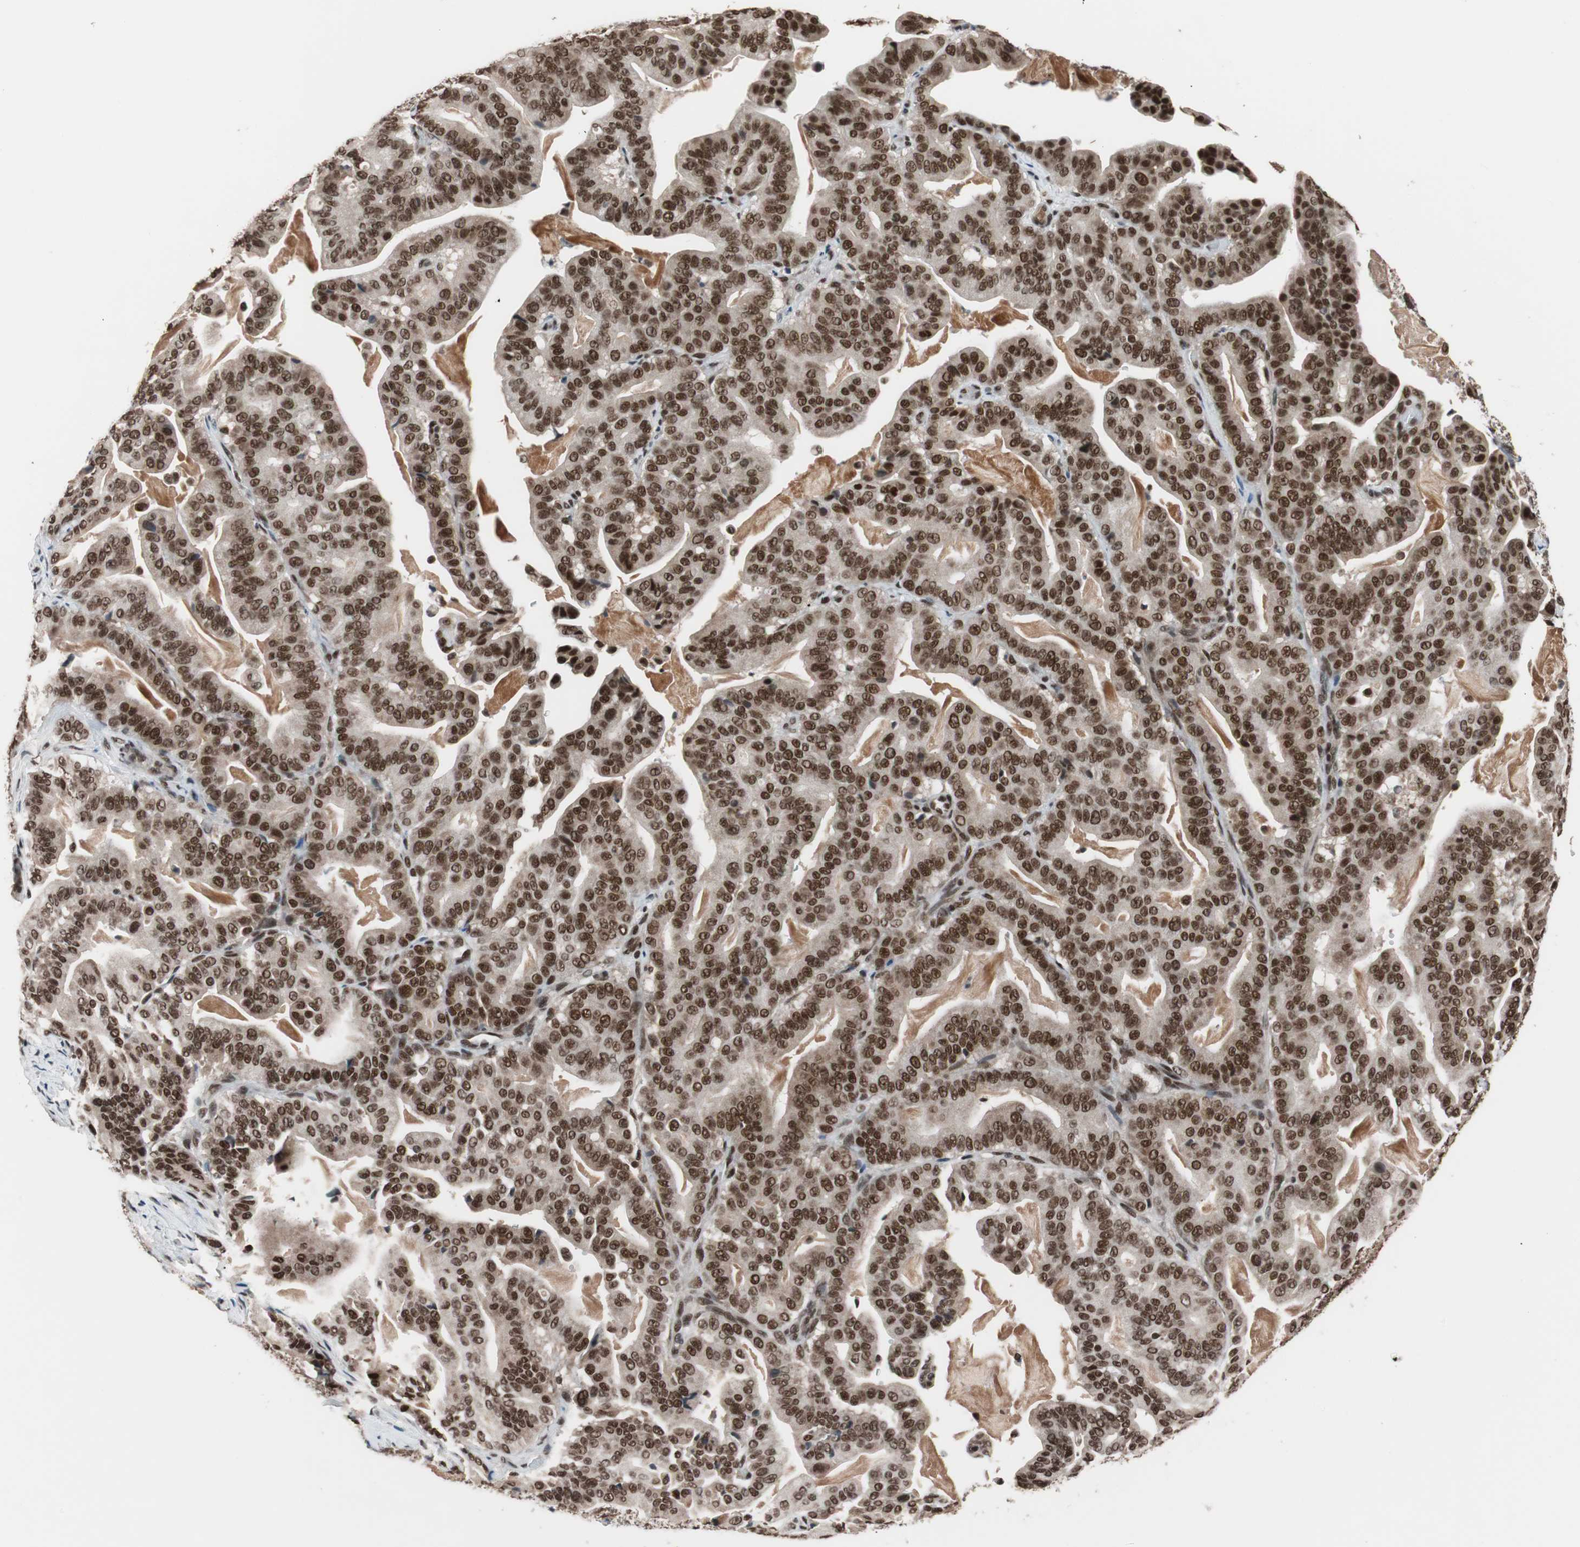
{"staining": {"intensity": "strong", "quantity": ">75%", "location": "nuclear"}, "tissue": "pancreatic cancer", "cell_type": "Tumor cells", "image_type": "cancer", "snomed": [{"axis": "morphology", "description": "Adenocarcinoma, NOS"}, {"axis": "topography", "description": "Pancreas"}], "caption": "Strong nuclear expression is identified in about >75% of tumor cells in pancreatic cancer. (Brightfield microscopy of DAB IHC at high magnification).", "gene": "CHAMP1", "patient": {"sex": "male", "age": 63}}